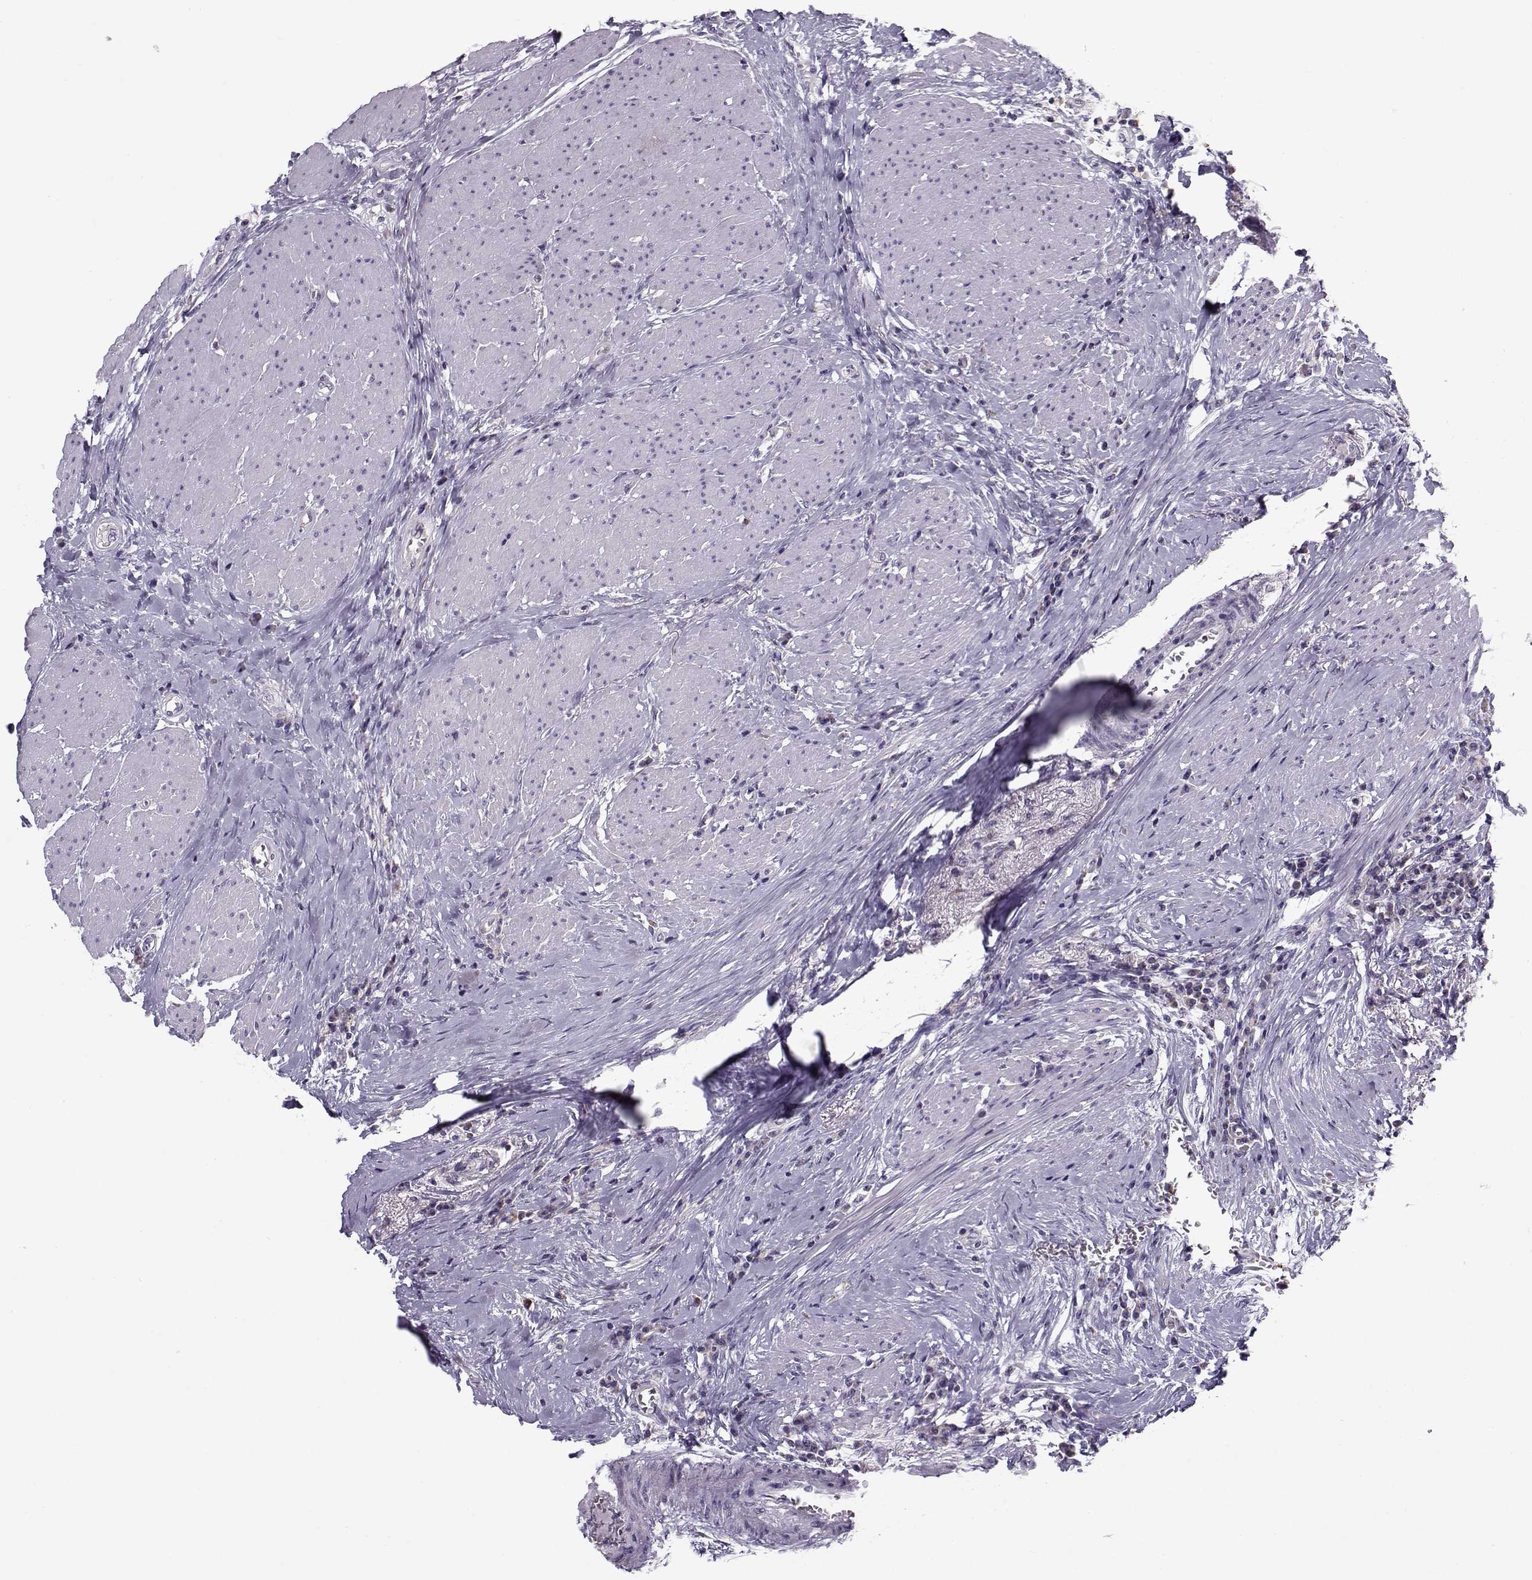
{"staining": {"intensity": "negative", "quantity": "none", "location": "none"}, "tissue": "colorectal cancer", "cell_type": "Tumor cells", "image_type": "cancer", "snomed": [{"axis": "morphology", "description": "Adenocarcinoma, NOS"}, {"axis": "topography", "description": "Rectum"}], "caption": "An immunohistochemistry (IHC) micrograph of adenocarcinoma (colorectal) is shown. There is no staining in tumor cells of adenocarcinoma (colorectal). Brightfield microscopy of immunohistochemistry (IHC) stained with DAB (3,3'-diaminobenzidine) (brown) and hematoxylin (blue), captured at high magnification.", "gene": "KLF17", "patient": {"sex": "male", "age": 59}}